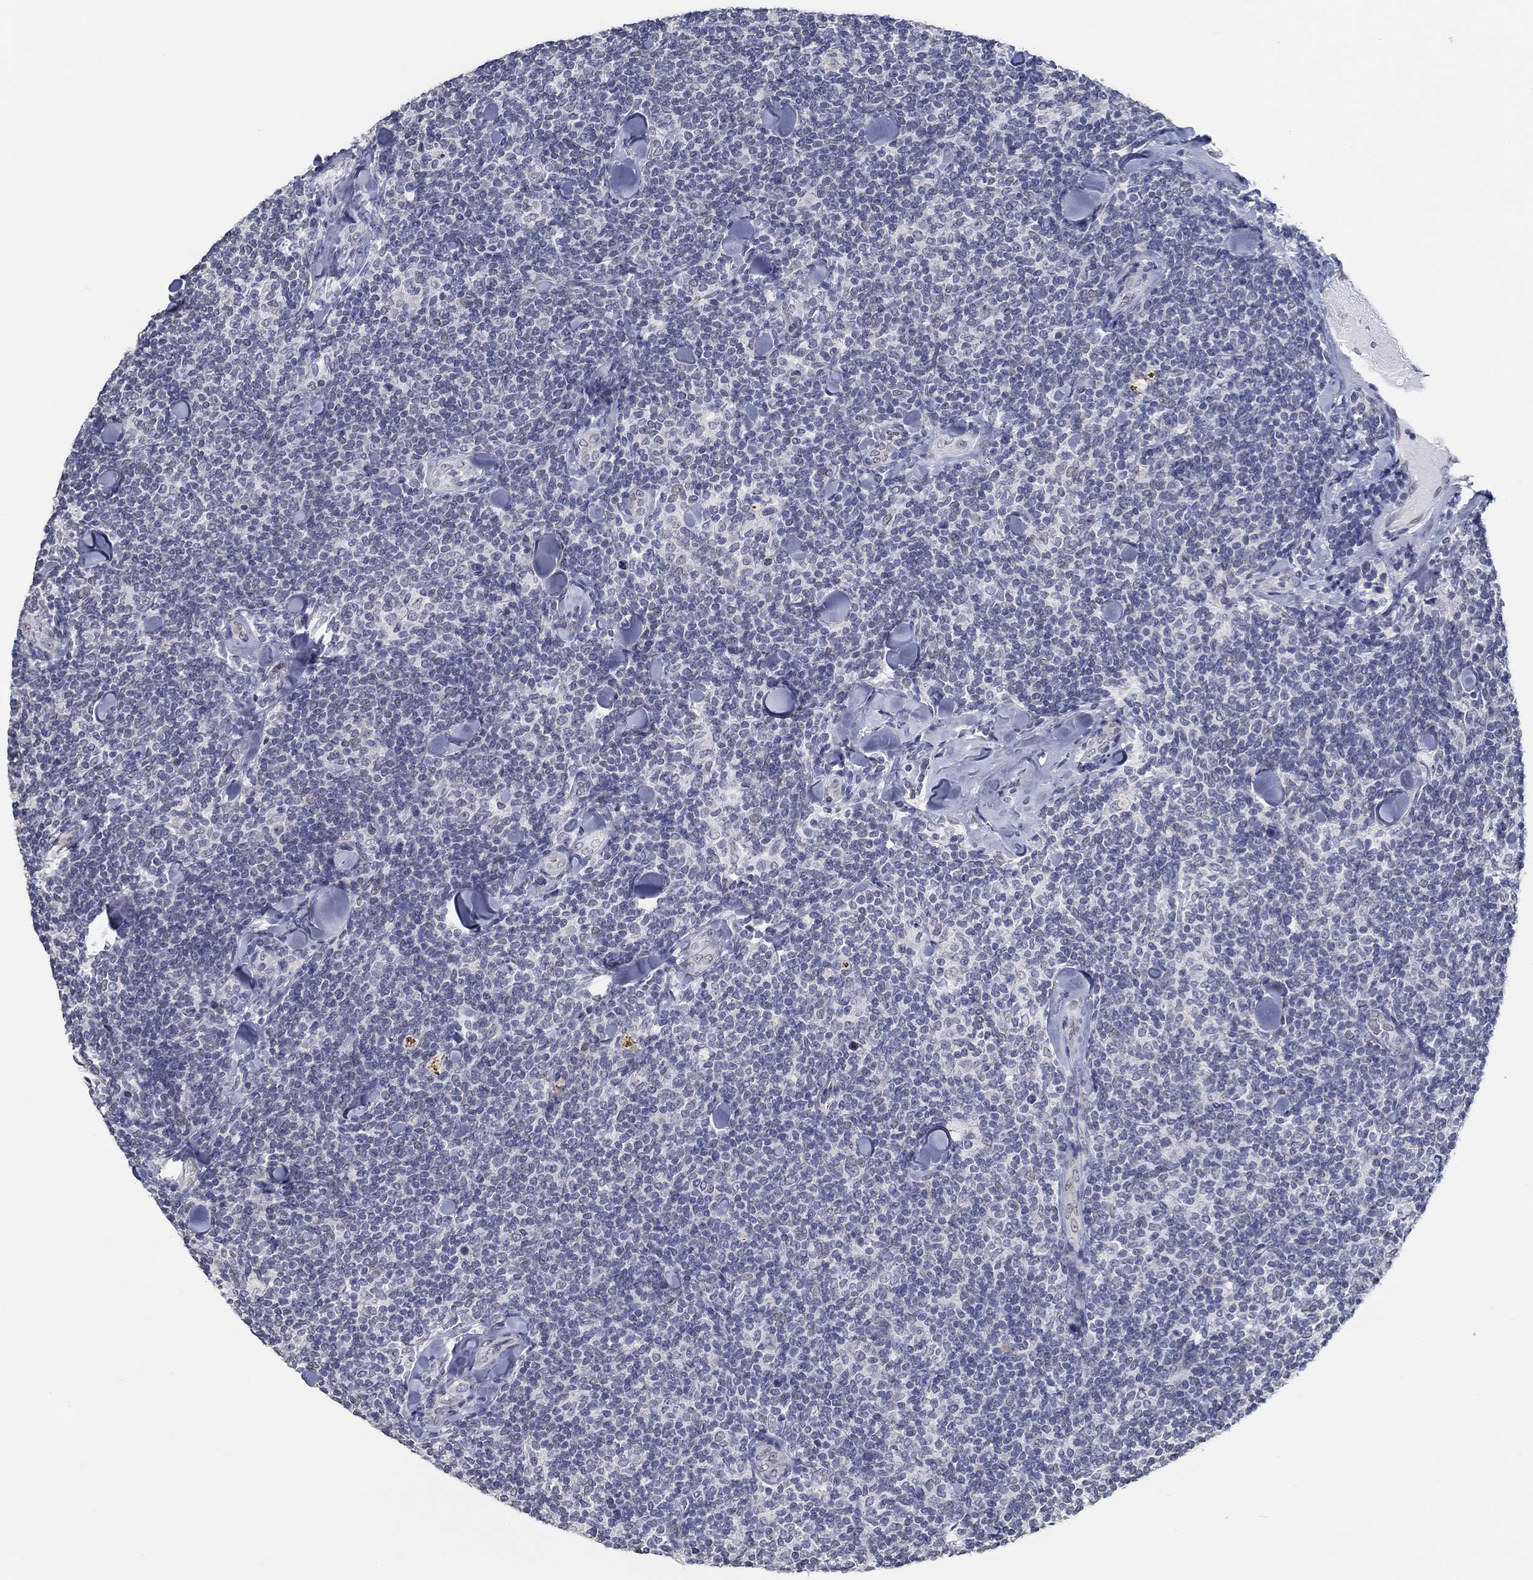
{"staining": {"intensity": "negative", "quantity": "none", "location": "none"}, "tissue": "lymphoma", "cell_type": "Tumor cells", "image_type": "cancer", "snomed": [{"axis": "morphology", "description": "Malignant lymphoma, non-Hodgkin's type, Low grade"}, {"axis": "topography", "description": "Lymph node"}], "caption": "This is an immunohistochemistry (IHC) micrograph of malignant lymphoma, non-Hodgkin's type (low-grade). There is no staining in tumor cells.", "gene": "NUP155", "patient": {"sex": "female", "age": 56}}